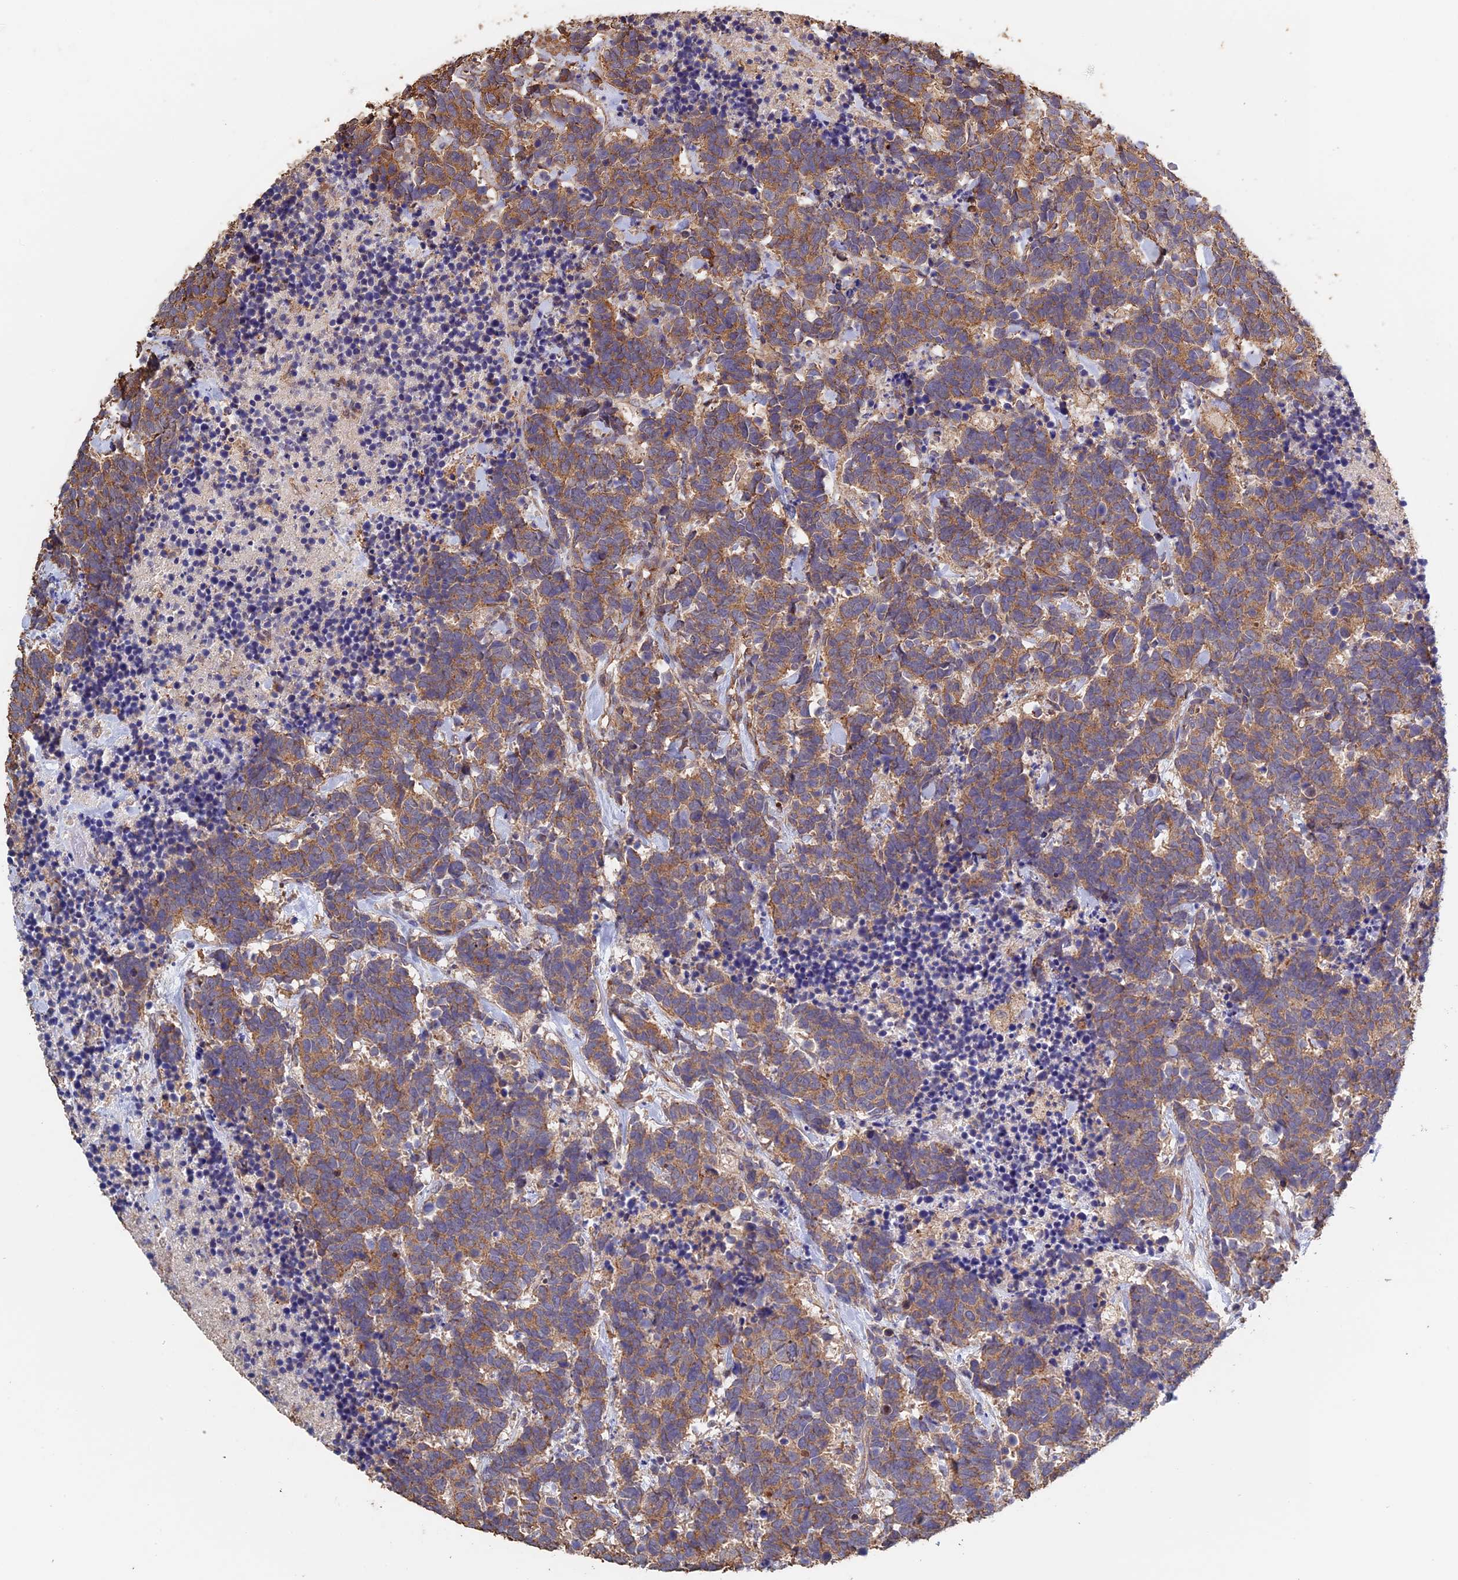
{"staining": {"intensity": "moderate", "quantity": ">75%", "location": "cytoplasmic/membranous"}, "tissue": "carcinoid", "cell_type": "Tumor cells", "image_type": "cancer", "snomed": [{"axis": "morphology", "description": "Carcinoma, NOS"}, {"axis": "morphology", "description": "Carcinoid, malignant, NOS"}, {"axis": "topography", "description": "Prostate"}], "caption": "High-power microscopy captured an immunohistochemistry (IHC) image of carcinoid, revealing moderate cytoplasmic/membranous staining in approximately >75% of tumor cells. (DAB = brown stain, brightfield microscopy at high magnification).", "gene": "PIGQ", "patient": {"sex": "male", "age": 57}}